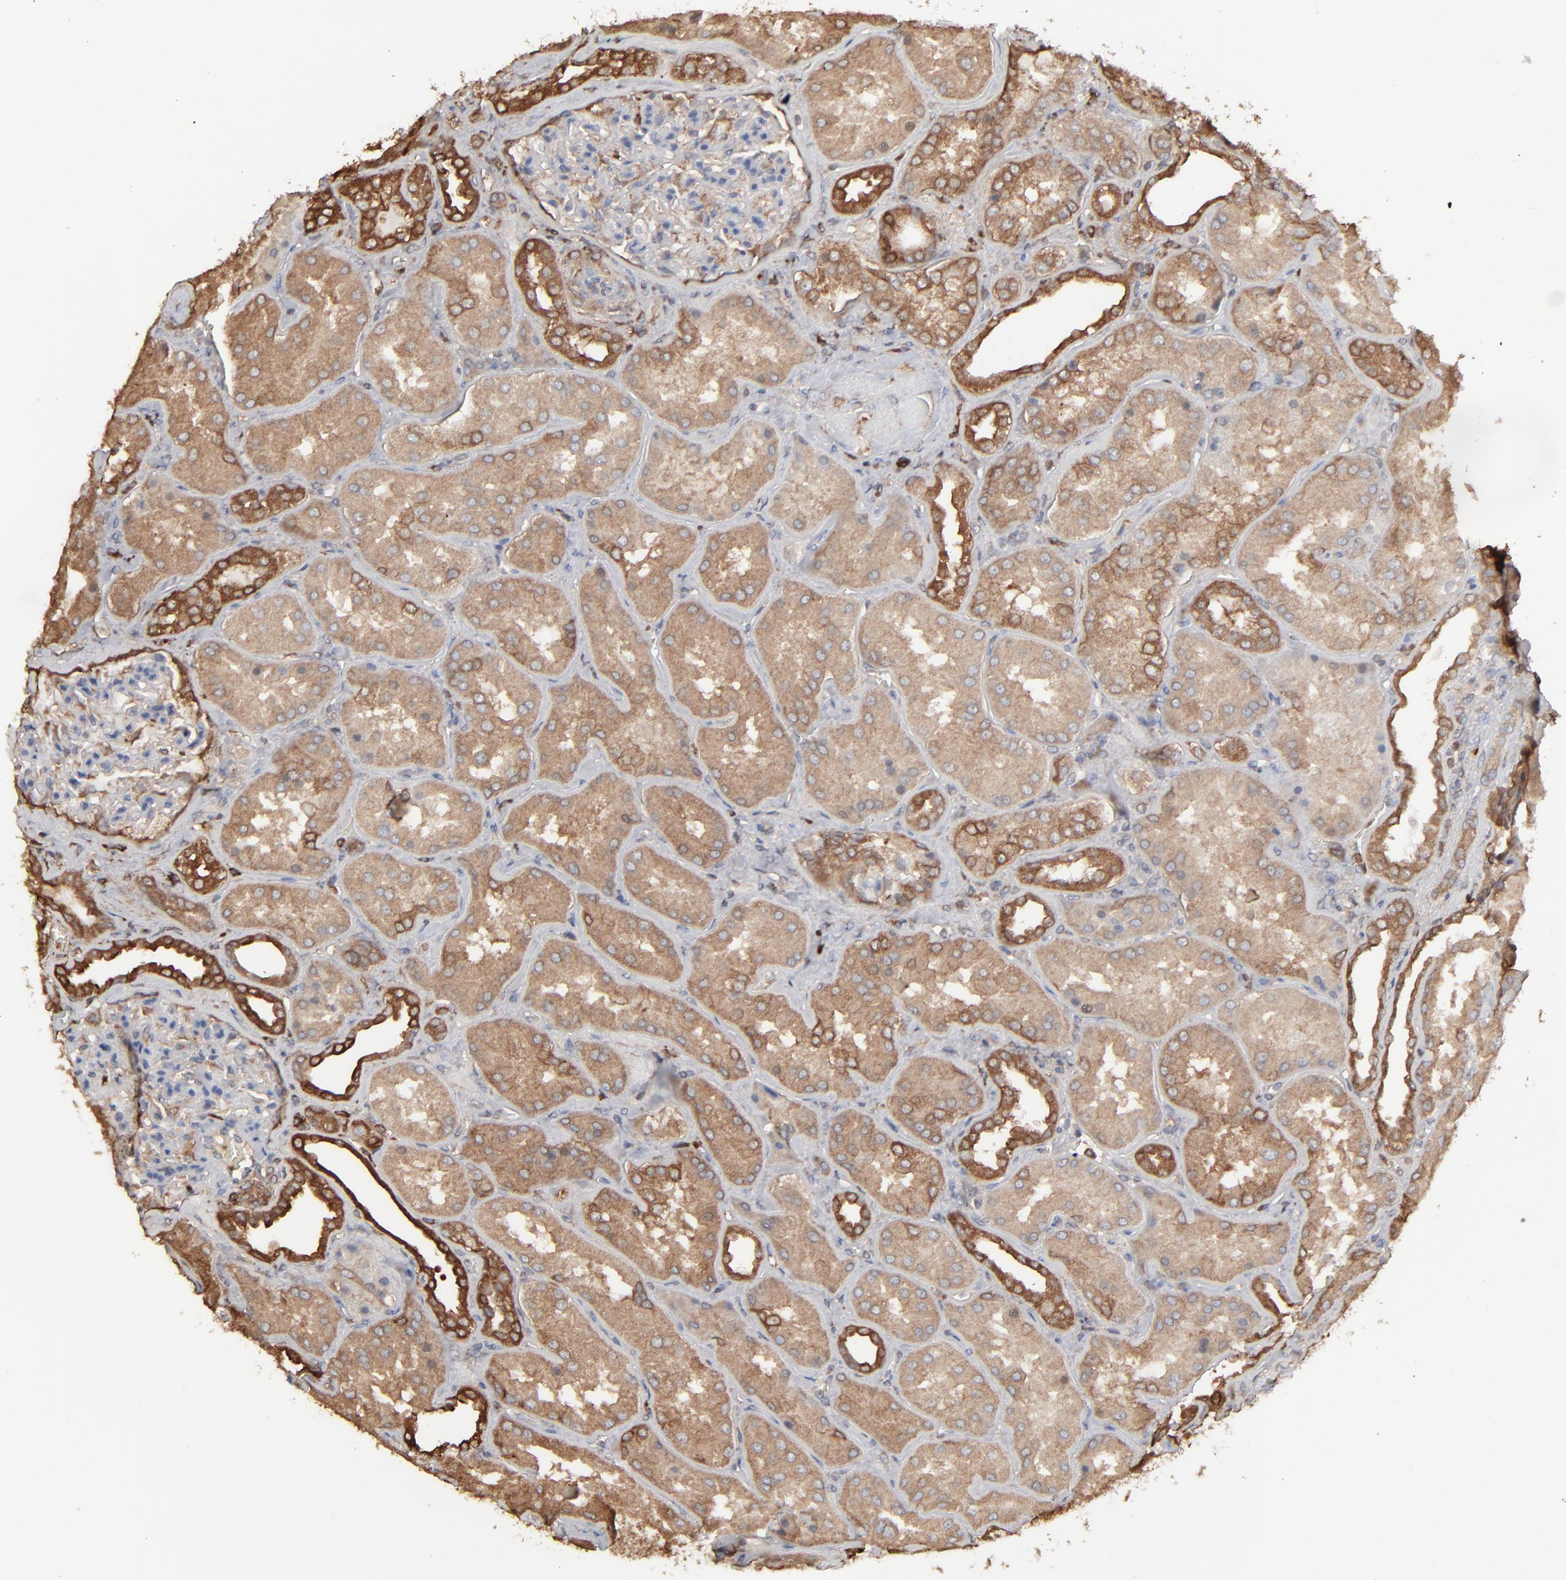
{"staining": {"intensity": "negative", "quantity": "none", "location": "none"}, "tissue": "kidney", "cell_type": "Cells in glomeruli", "image_type": "normal", "snomed": [{"axis": "morphology", "description": "Normal tissue, NOS"}, {"axis": "topography", "description": "Kidney"}], "caption": "Histopathology image shows no significant protein positivity in cells in glomeruli of unremarkable kidney.", "gene": "NME1", "patient": {"sex": "female", "age": 56}}